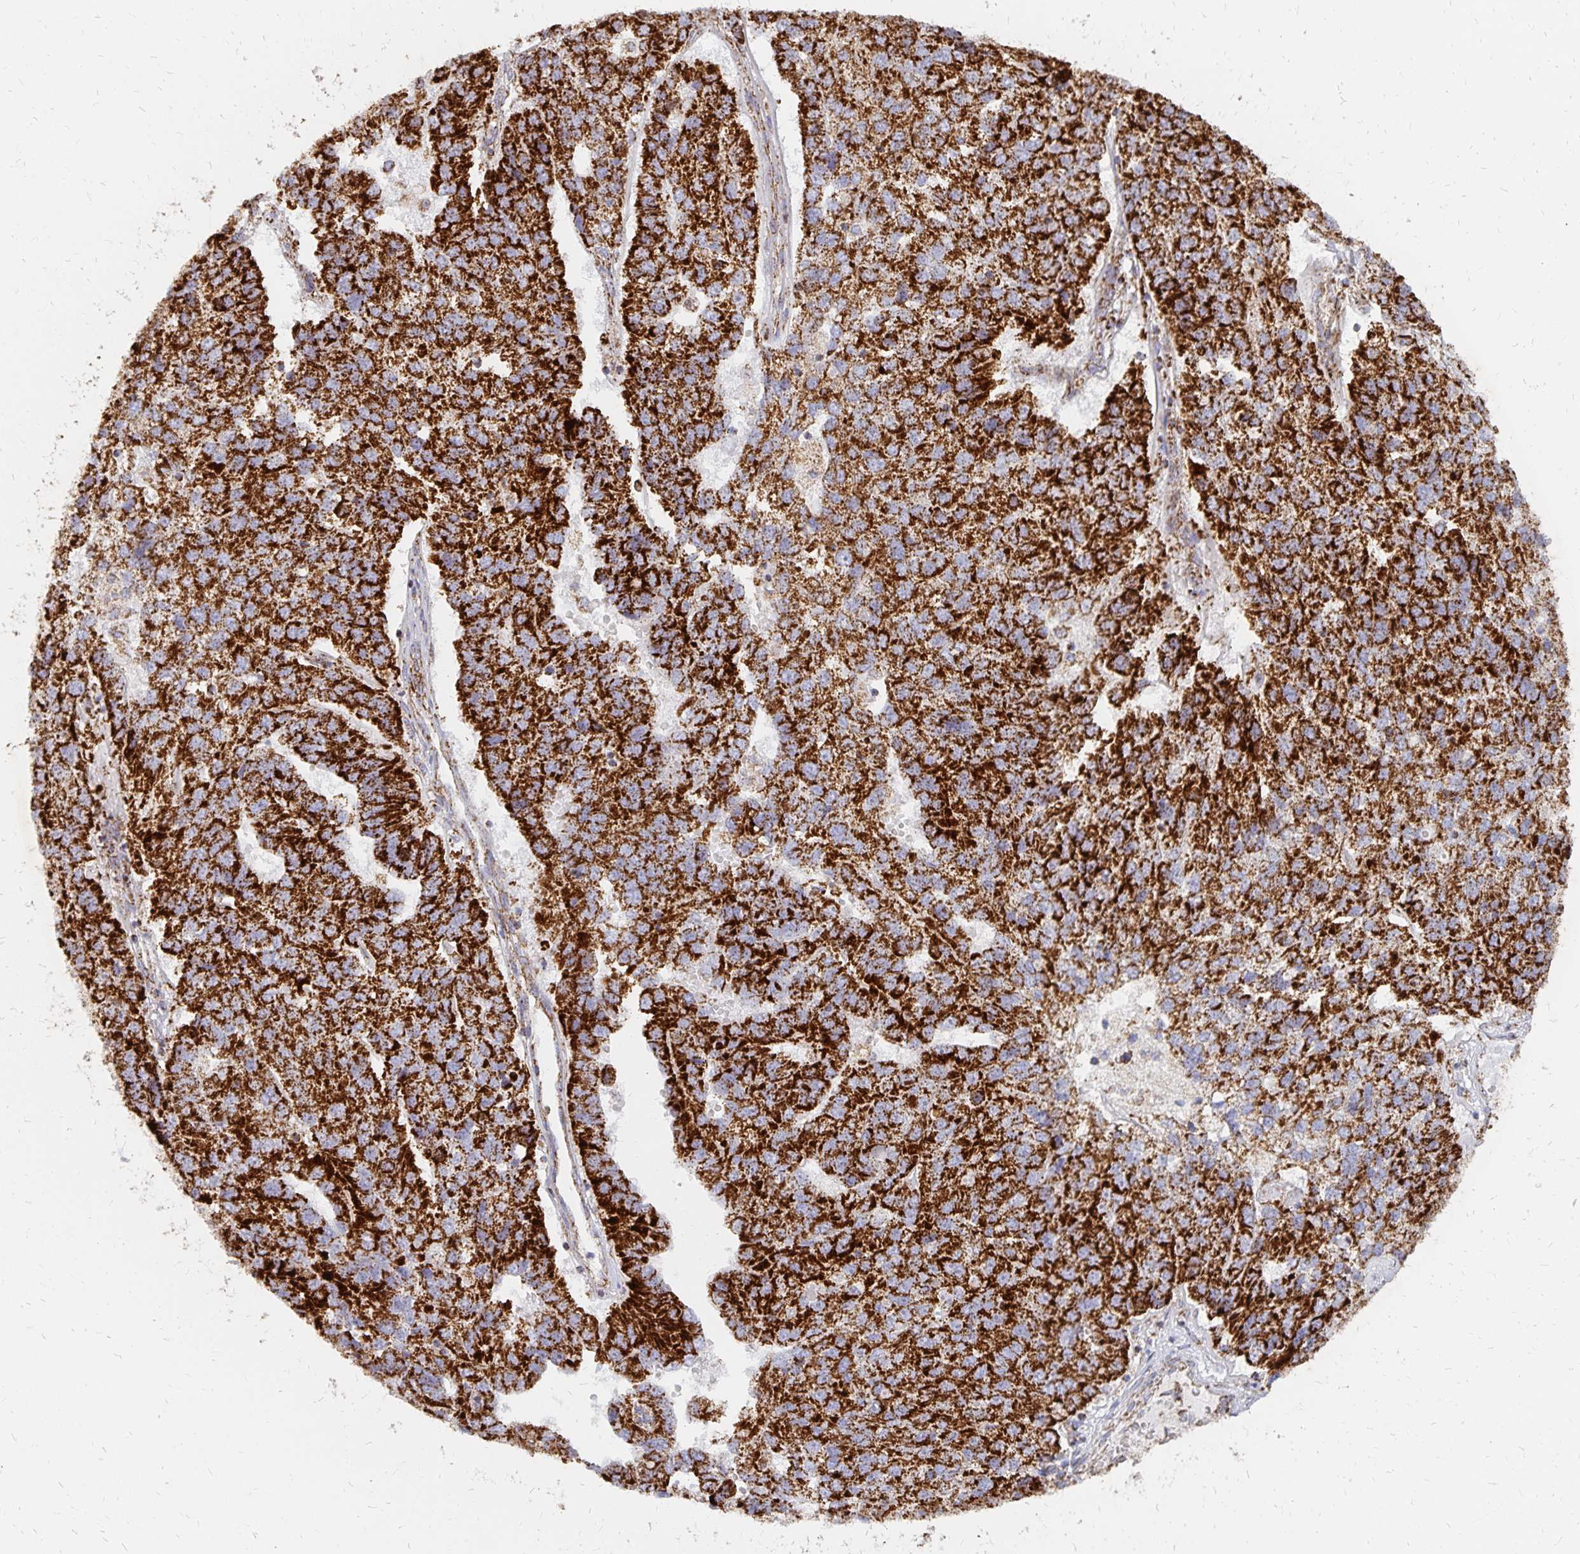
{"staining": {"intensity": "strong", "quantity": ">75%", "location": "cytoplasmic/membranous"}, "tissue": "pancreatic cancer", "cell_type": "Tumor cells", "image_type": "cancer", "snomed": [{"axis": "morphology", "description": "Adenocarcinoma, NOS"}, {"axis": "topography", "description": "Pancreas"}], "caption": "Tumor cells reveal high levels of strong cytoplasmic/membranous expression in about >75% of cells in human pancreatic cancer (adenocarcinoma).", "gene": "STOML2", "patient": {"sex": "female", "age": 61}}